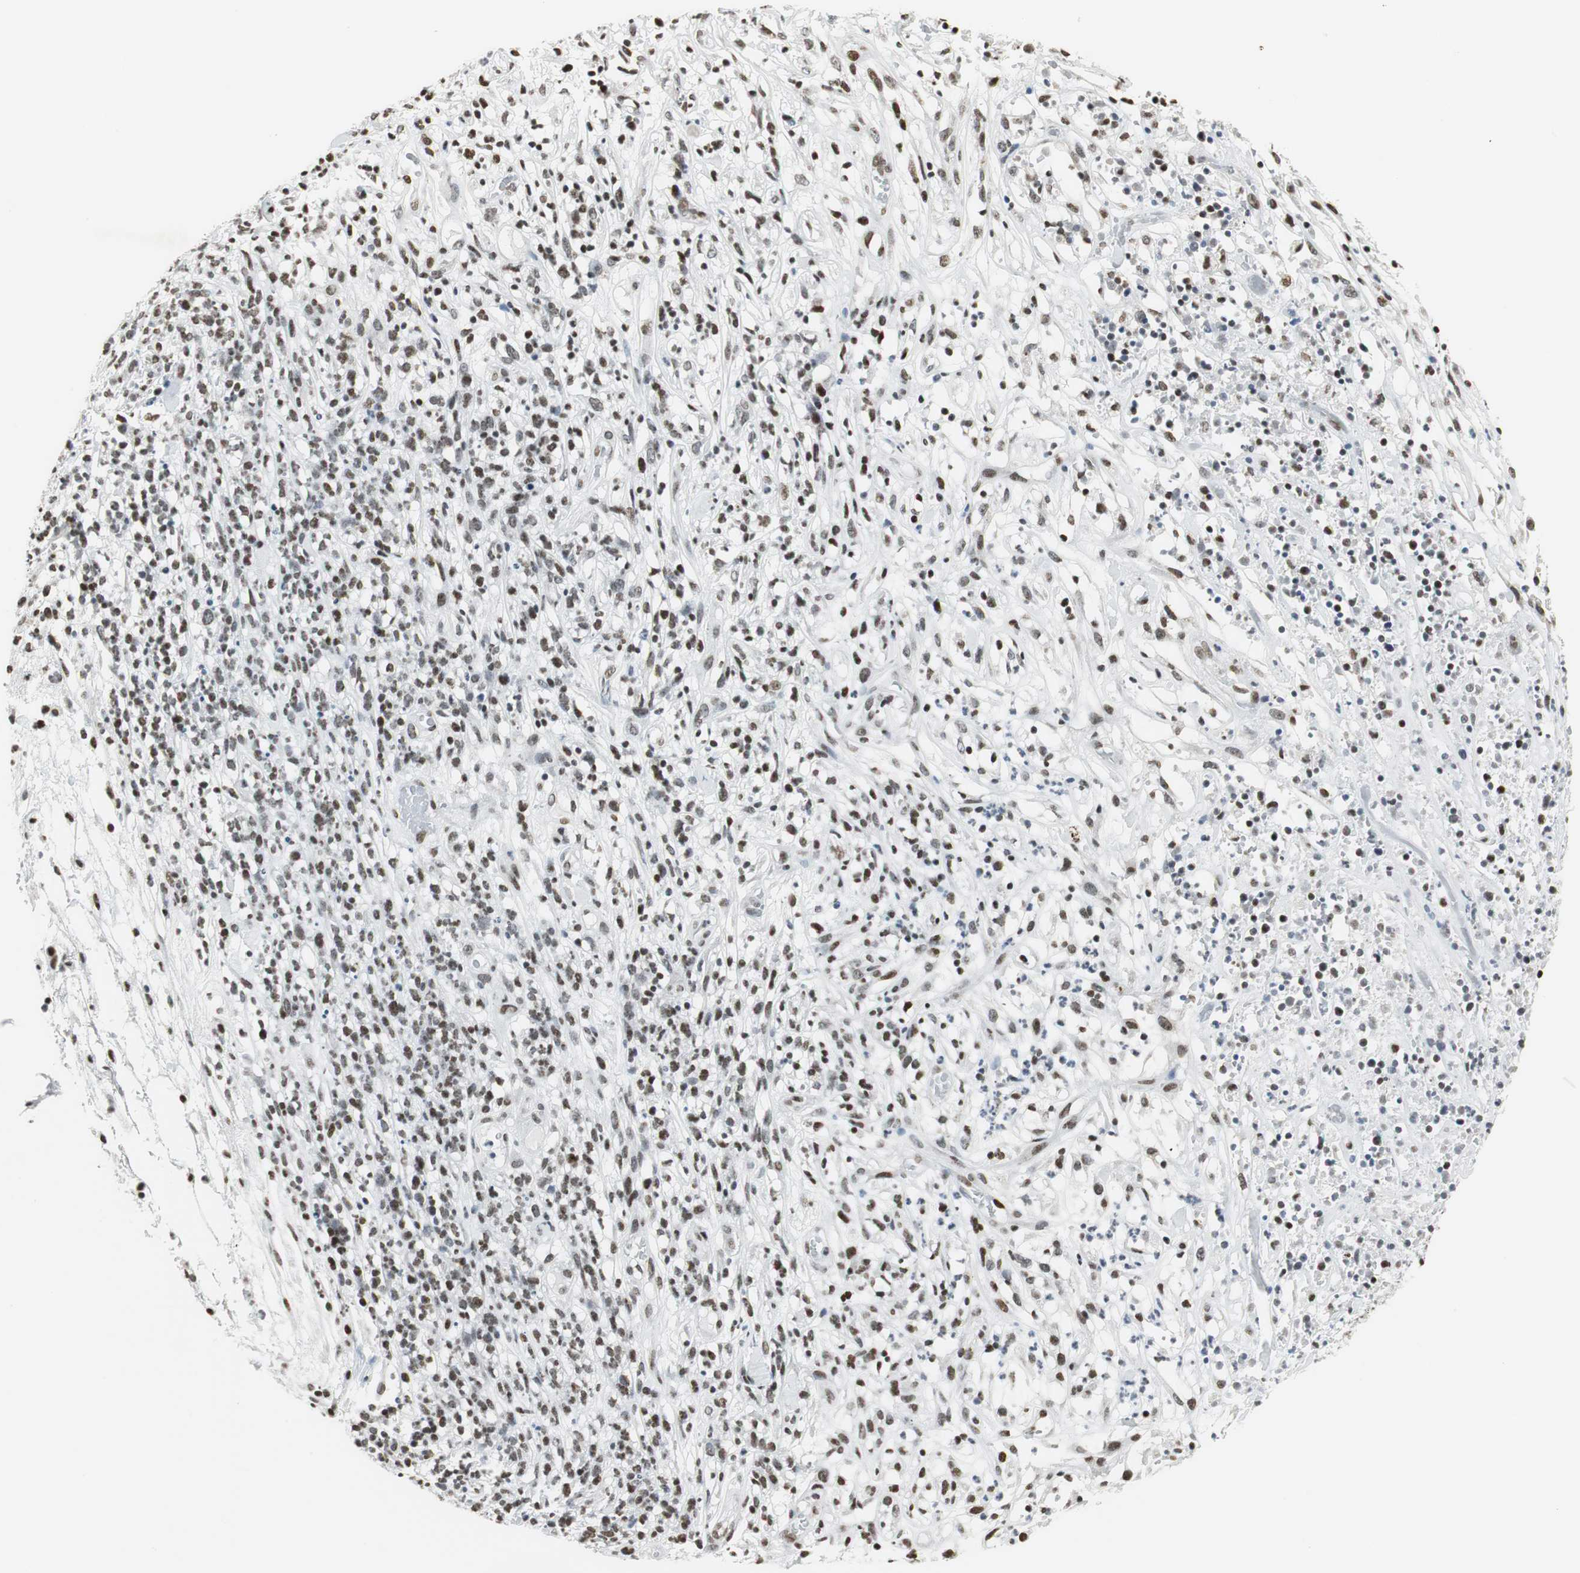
{"staining": {"intensity": "weak", "quantity": ">75%", "location": "nuclear"}, "tissue": "lymphoma", "cell_type": "Tumor cells", "image_type": "cancer", "snomed": [{"axis": "morphology", "description": "Malignant lymphoma, non-Hodgkin's type, High grade"}, {"axis": "topography", "description": "Lymph node"}], "caption": "IHC (DAB (3,3'-diaminobenzidine)) staining of high-grade malignant lymphoma, non-Hodgkin's type displays weak nuclear protein expression in approximately >75% of tumor cells.", "gene": "RBBP4", "patient": {"sex": "female", "age": 73}}